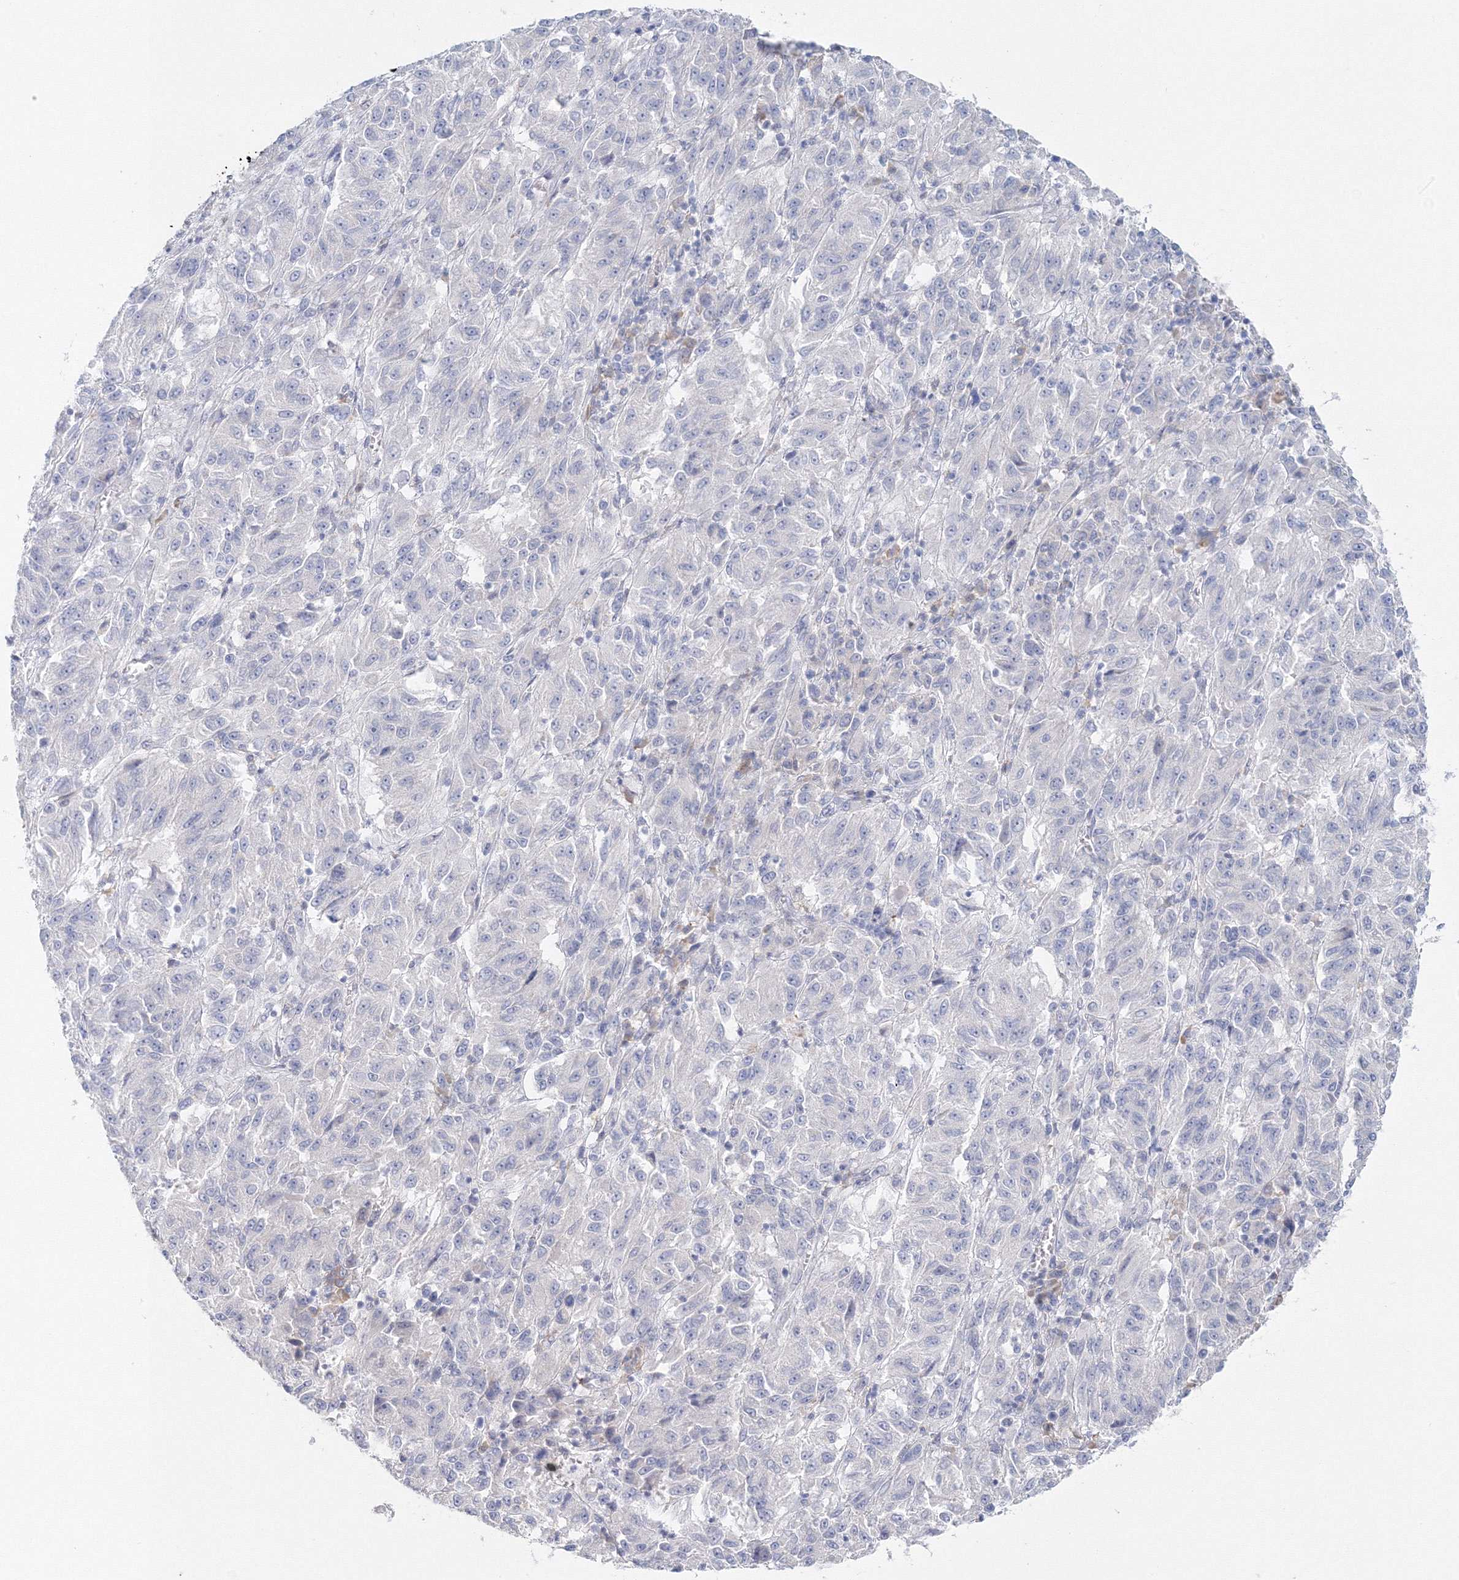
{"staining": {"intensity": "negative", "quantity": "none", "location": "none"}, "tissue": "melanoma", "cell_type": "Tumor cells", "image_type": "cancer", "snomed": [{"axis": "morphology", "description": "Malignant melanoma, Metastatic site"}, {"axis": "topography", "description": "Lung"}], "caption": "Tumor cells show no significant expression in malignant melanoma (metastatic site).", "gene": "VSIG1", "patient": {"sex": "male", "age": 64}}